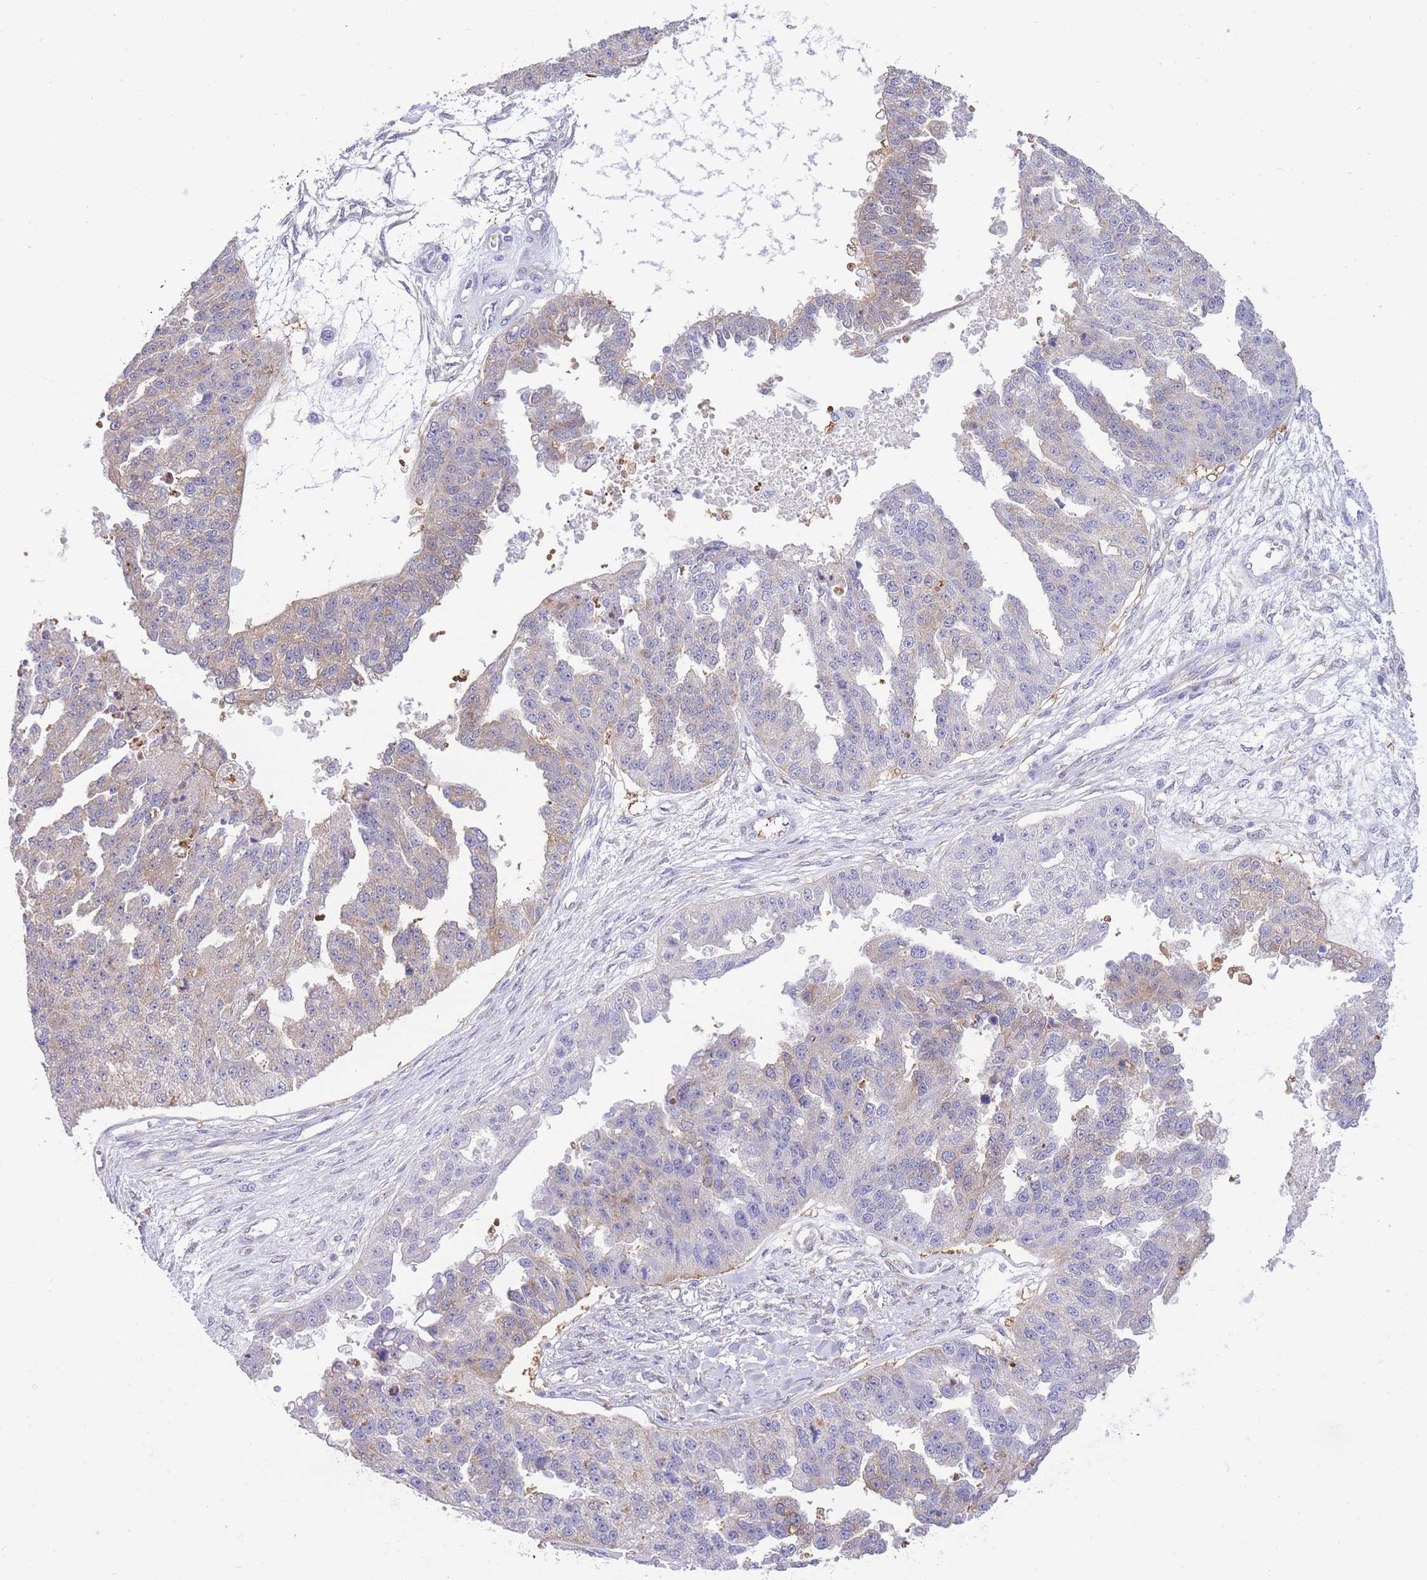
{"staining": {"intensity": "weak", "quantity": "<25%", "location": "cytoplasmic/membranous"}, "tissue": "ovarian cancer", "cell_type": "Tumor cells", "image_type": "cancer", "snomed": [{"axis": "morphology", "description": "Cystadenocarcinoma, serous, NOS"}, {"axis": "topography", "description": "Ovary"}], "caption": "A micrograph of ovarian serous cystadenocarcinoma stained for a protein displays no brown staining in tumor cells.", "gene": "NAMPT", "patient": {"sex": "female", "age": 58}}